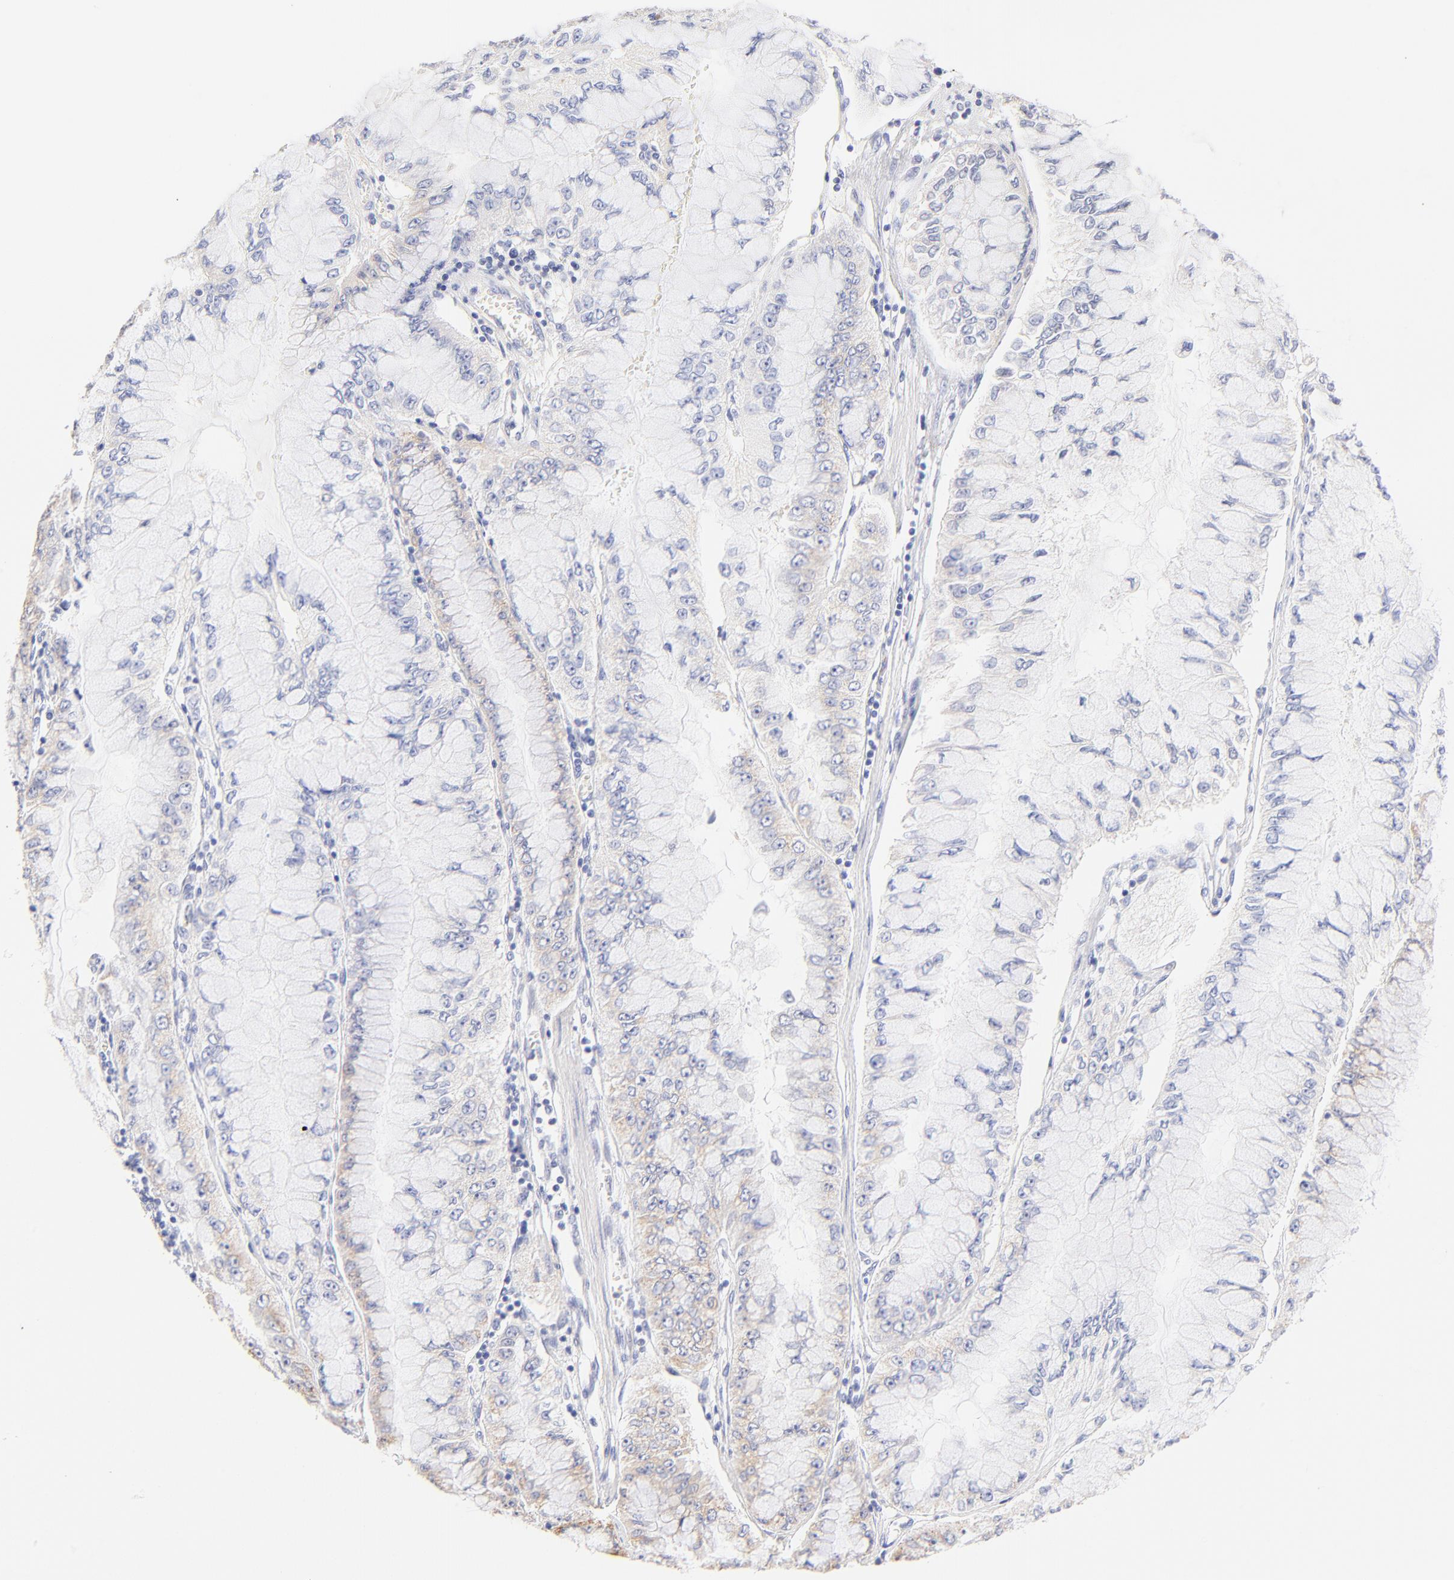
{"staining": {"intensity": "negative", "quantity": "none", "location": "none"}, "tissue": "liver cancer", "cell_type": "Tumor cells", "image_type": "cancer", "snomed": [{"axis": "morphology", "description": "Cholangiocarcinoma"}, {"axis": "topography", "description": "Liver"}], "caption": "Tumor cells show no significant protein staining in cholangiocarcinoma (liver). (DAB IHC with hematoxylin counter stain).", "gene": "ASB9", "patient": {"sex": "female", "age": 79}}